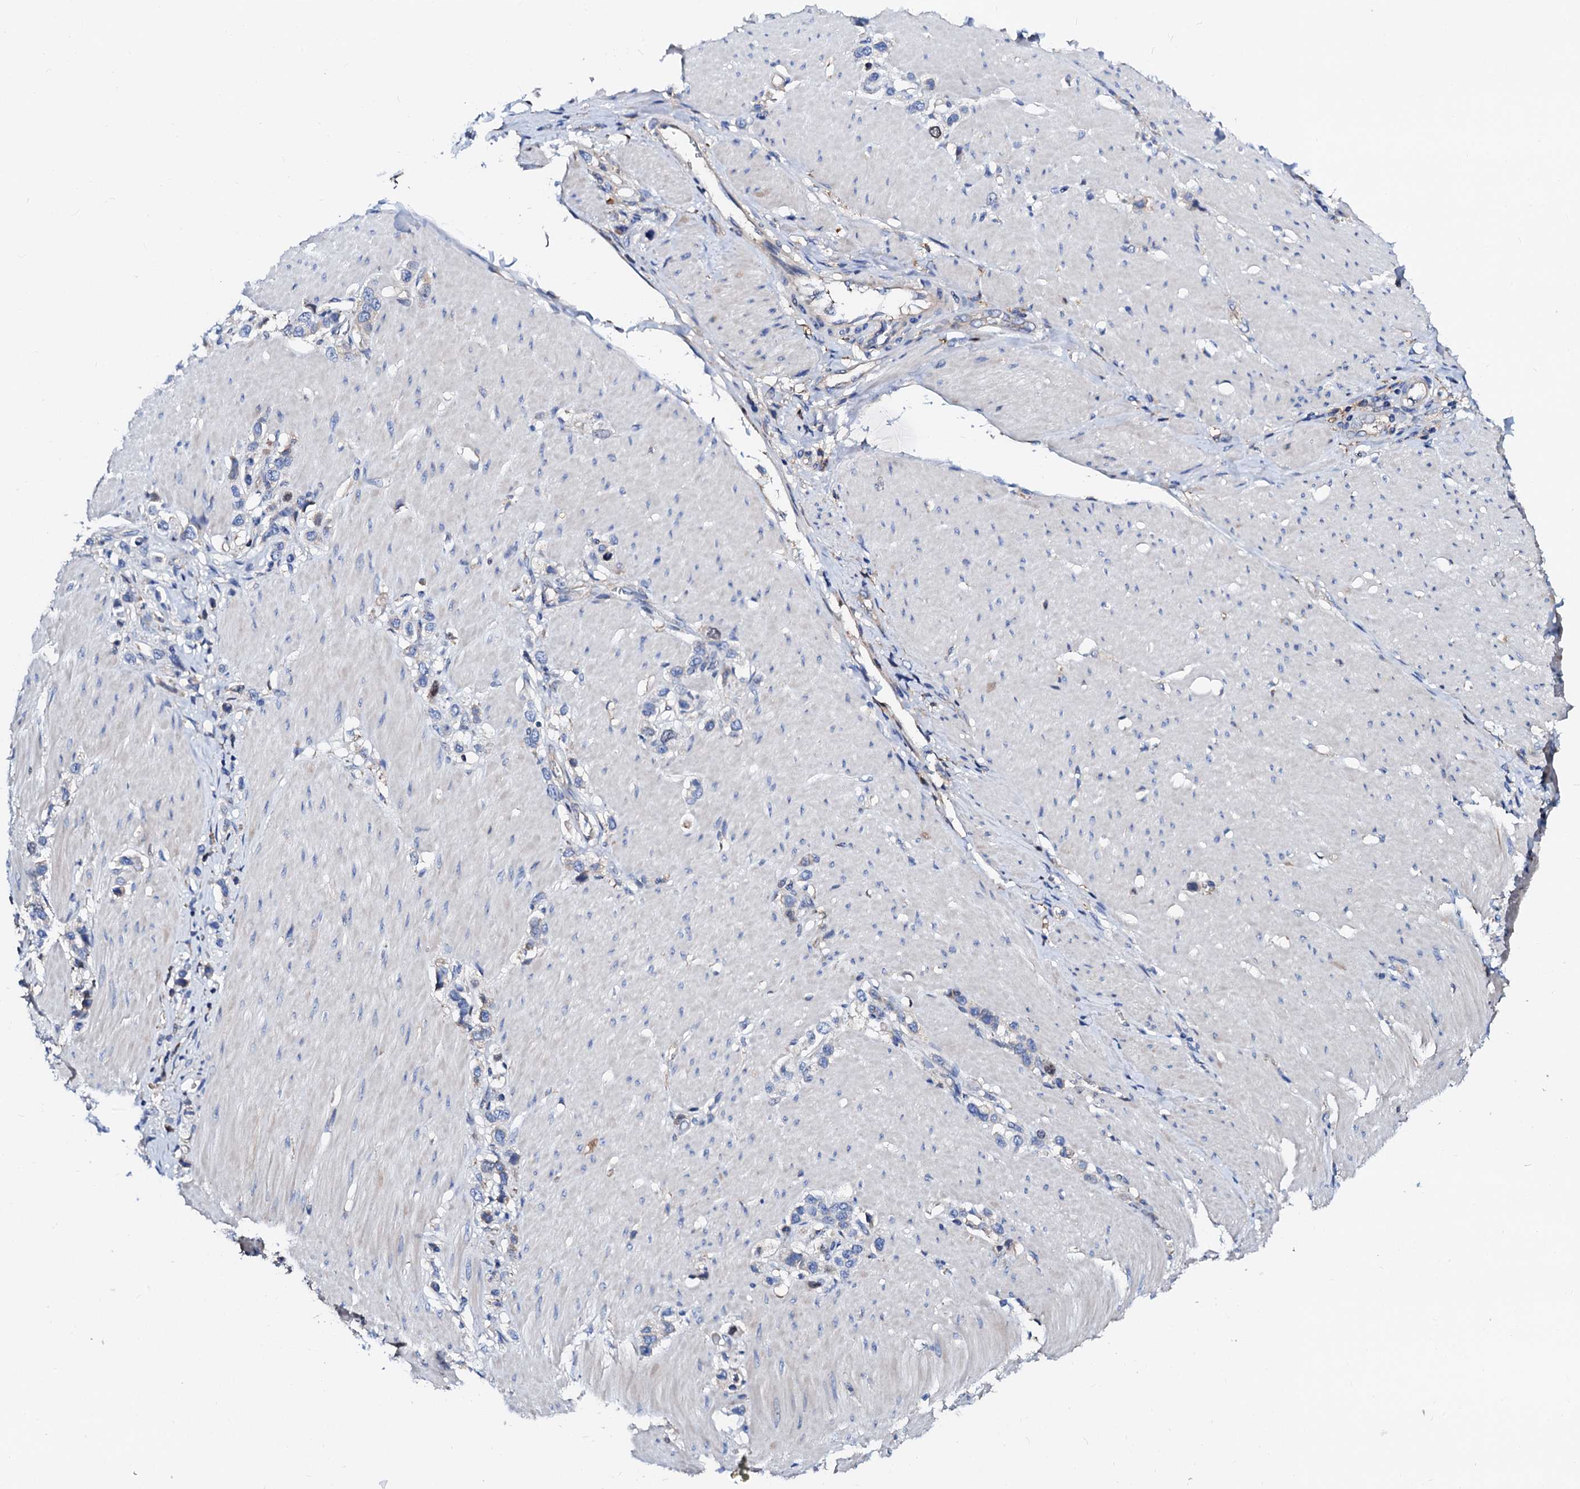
{"staining": {"intensity": "negative", "quantity": "none", "location": "none"}, "tissue": "stomach cancer", "cell_type": "Tumor cells", "image_type": "cancer", "snomed": [{"axis": "morphology", "description": "Normal tissue, NOS"}, {"axis": "morphology", "description": "Adenocarcinoma, NOS"}, {"axis": "topography", "description": "Stomach, upper"}, {"axis": "topography", "description": "Stomach"}], "caption": "Tumor cells are negative for protein expression in human stomach adenocarcinoma.", "gene": "CSKMT", "patient": {"sex": "female", "age": 65}}